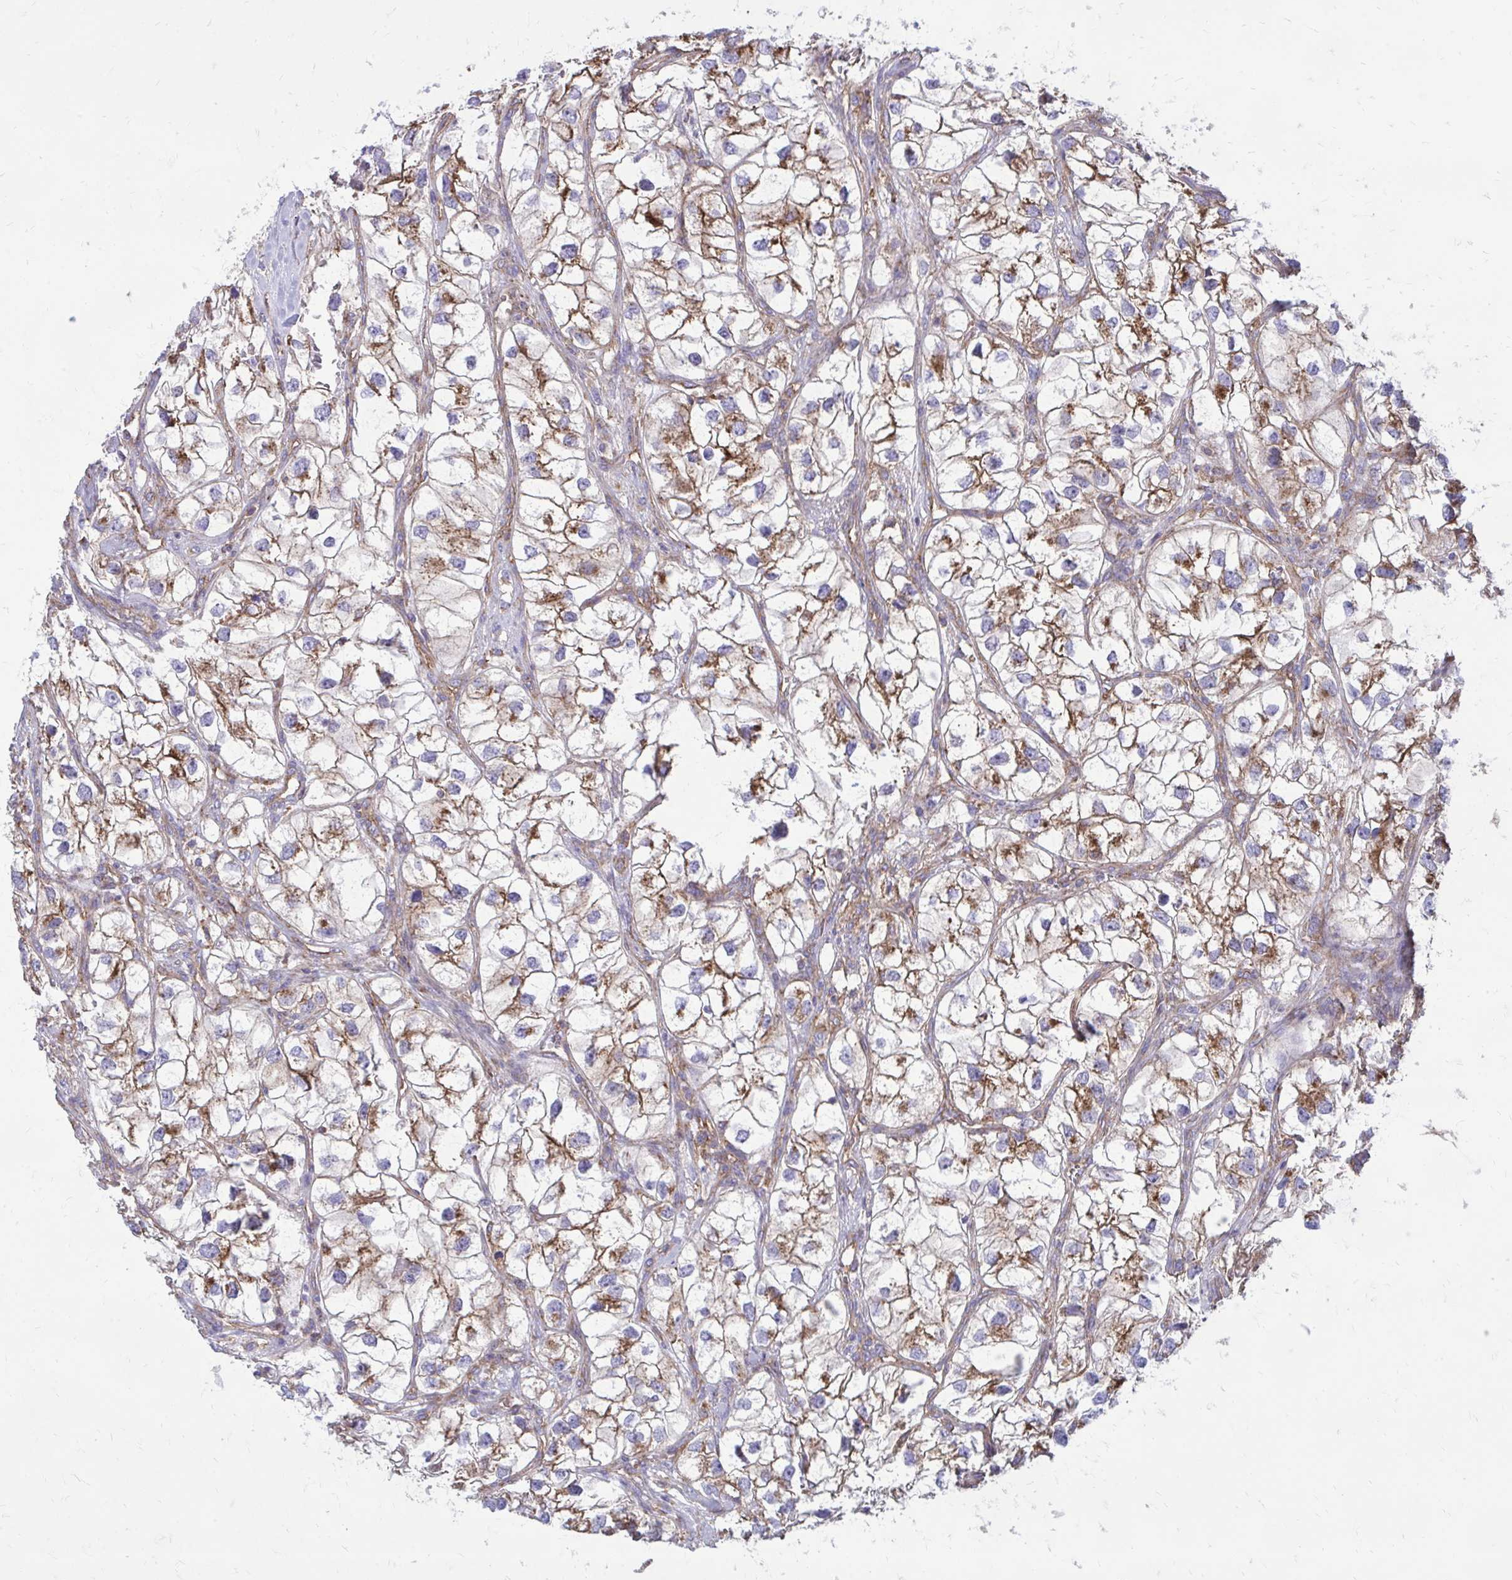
{"staining": {"intensity": "moderate", "quantity": ">75%", "location": "cytoplasmic/membranous"}, "tissue": "renal cancer", "cell_type": "Tumor cells", "image_type": "cancer", "snomed": [{"axis": "morphology", "description": "Adenocarcinoma, NOS"}, {"axis": "topography", "description": "Kidney"}], "caption": "Protein expression analysis of human adenocarcinoma (renal) reveals moderate cytoplasmic/membranous expression in approximately >75% of tumor cells.", "gene": "CLTA", "patient": {"sex": "male", "age": 59}}